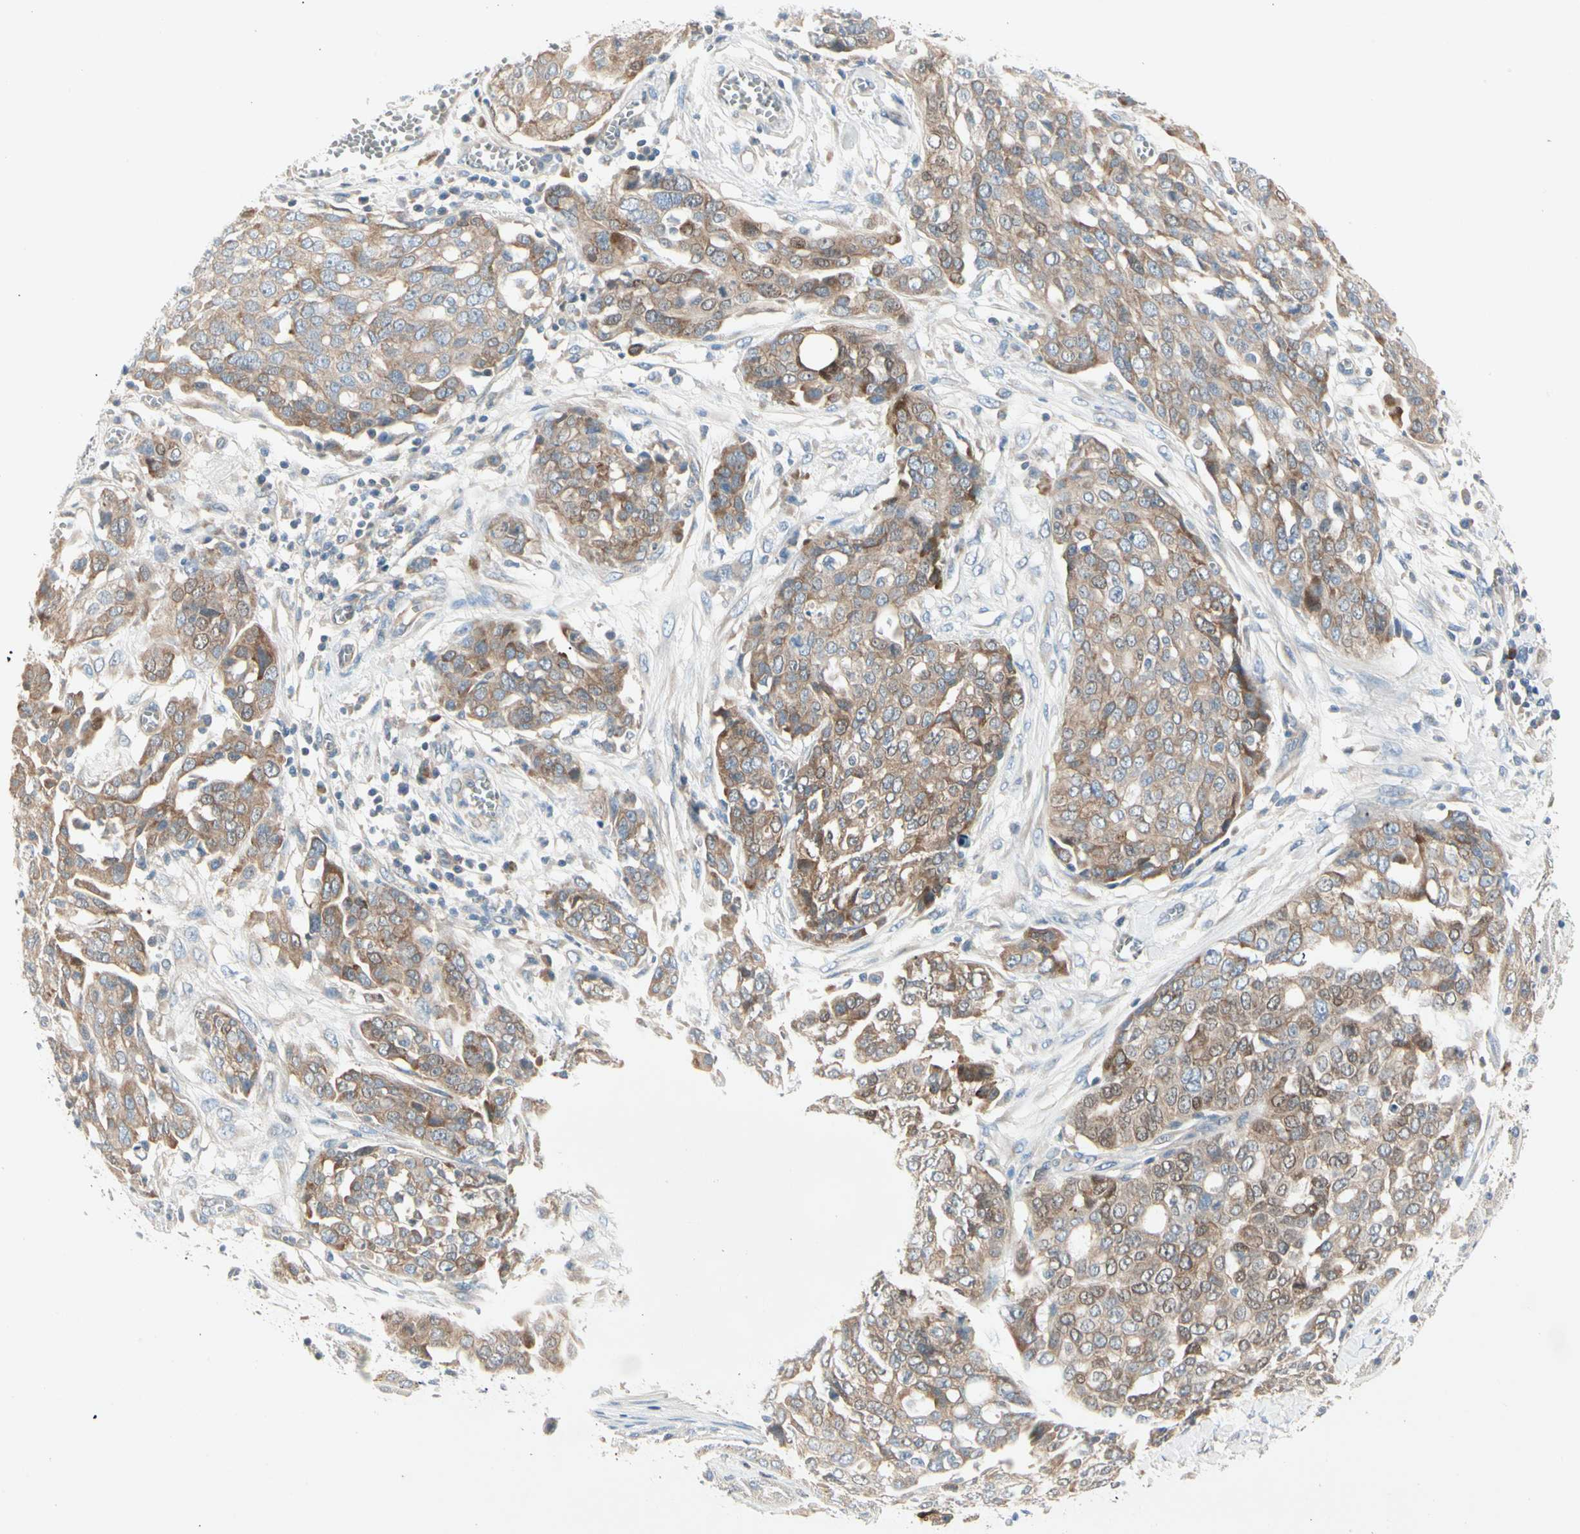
{"staining": {"intensity": "moderate", "quantity": ">75%", "location": "cytoplasmic/membranous"}, "tissue": "ovarian cancer", "cell_type": "Tumor cells", "image_type": "cancer", "snomed": [{"axis": "morphology", "description": "Cystadenocarcinoma, serous, NOS"}, {"axis": "topography", "description": "Soft tissue"}, {"axis": "topography", "description": "Ovary"}], "caption": "This histopathology image demonstrates immunohistochemistry (IHC) staining of serous cystadenocarcinoma (ovarian), with medium moderate cytoplasmic/membranous staining in approximately >75% of tumor cells.", "gene": "IL1R1", "patient": {"sex": "female", "age": 57}}